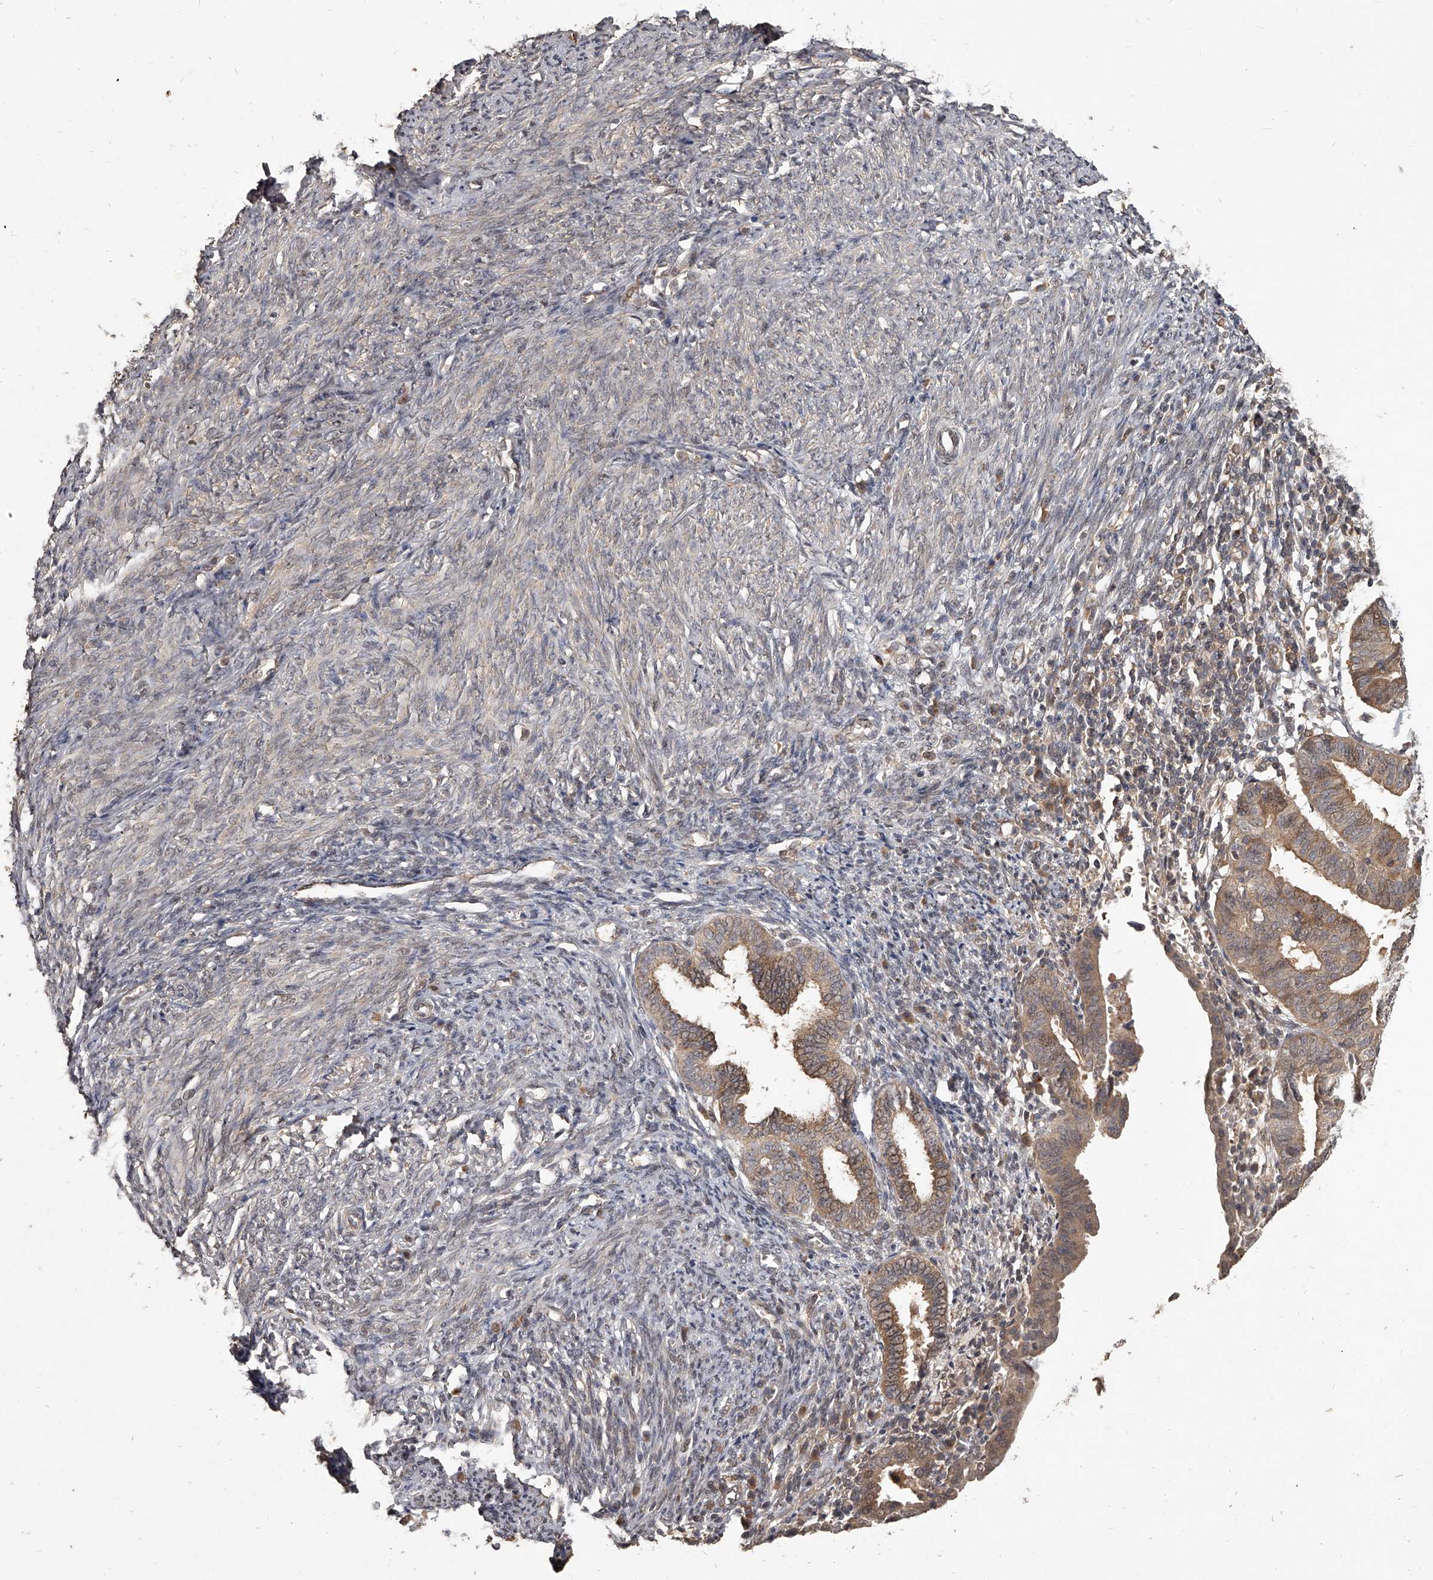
{"staining": {"intensity": "moderate", "quantity": ">75%", "location": "cytoplasmic/membranous"}, "tissue": "endometrial cancer", "cell_type": "Tumor cells", "image_type": "cancer", "snomed": [{"axis": "morphology", "description": "Adenocarcinoma, NOS"}, {"axis": "topography", "description": "Uterus"}], "caption": "A photomicrograph showing moderate cytoplasmic/membranous staining in approximately >75% of tumor cells in endometrial cancer (adenocarcinoma), as visualized by brown immunohistochemical staining.", "gene": "SLC37A1", "patient": {"sex": "female", "age": 77}}